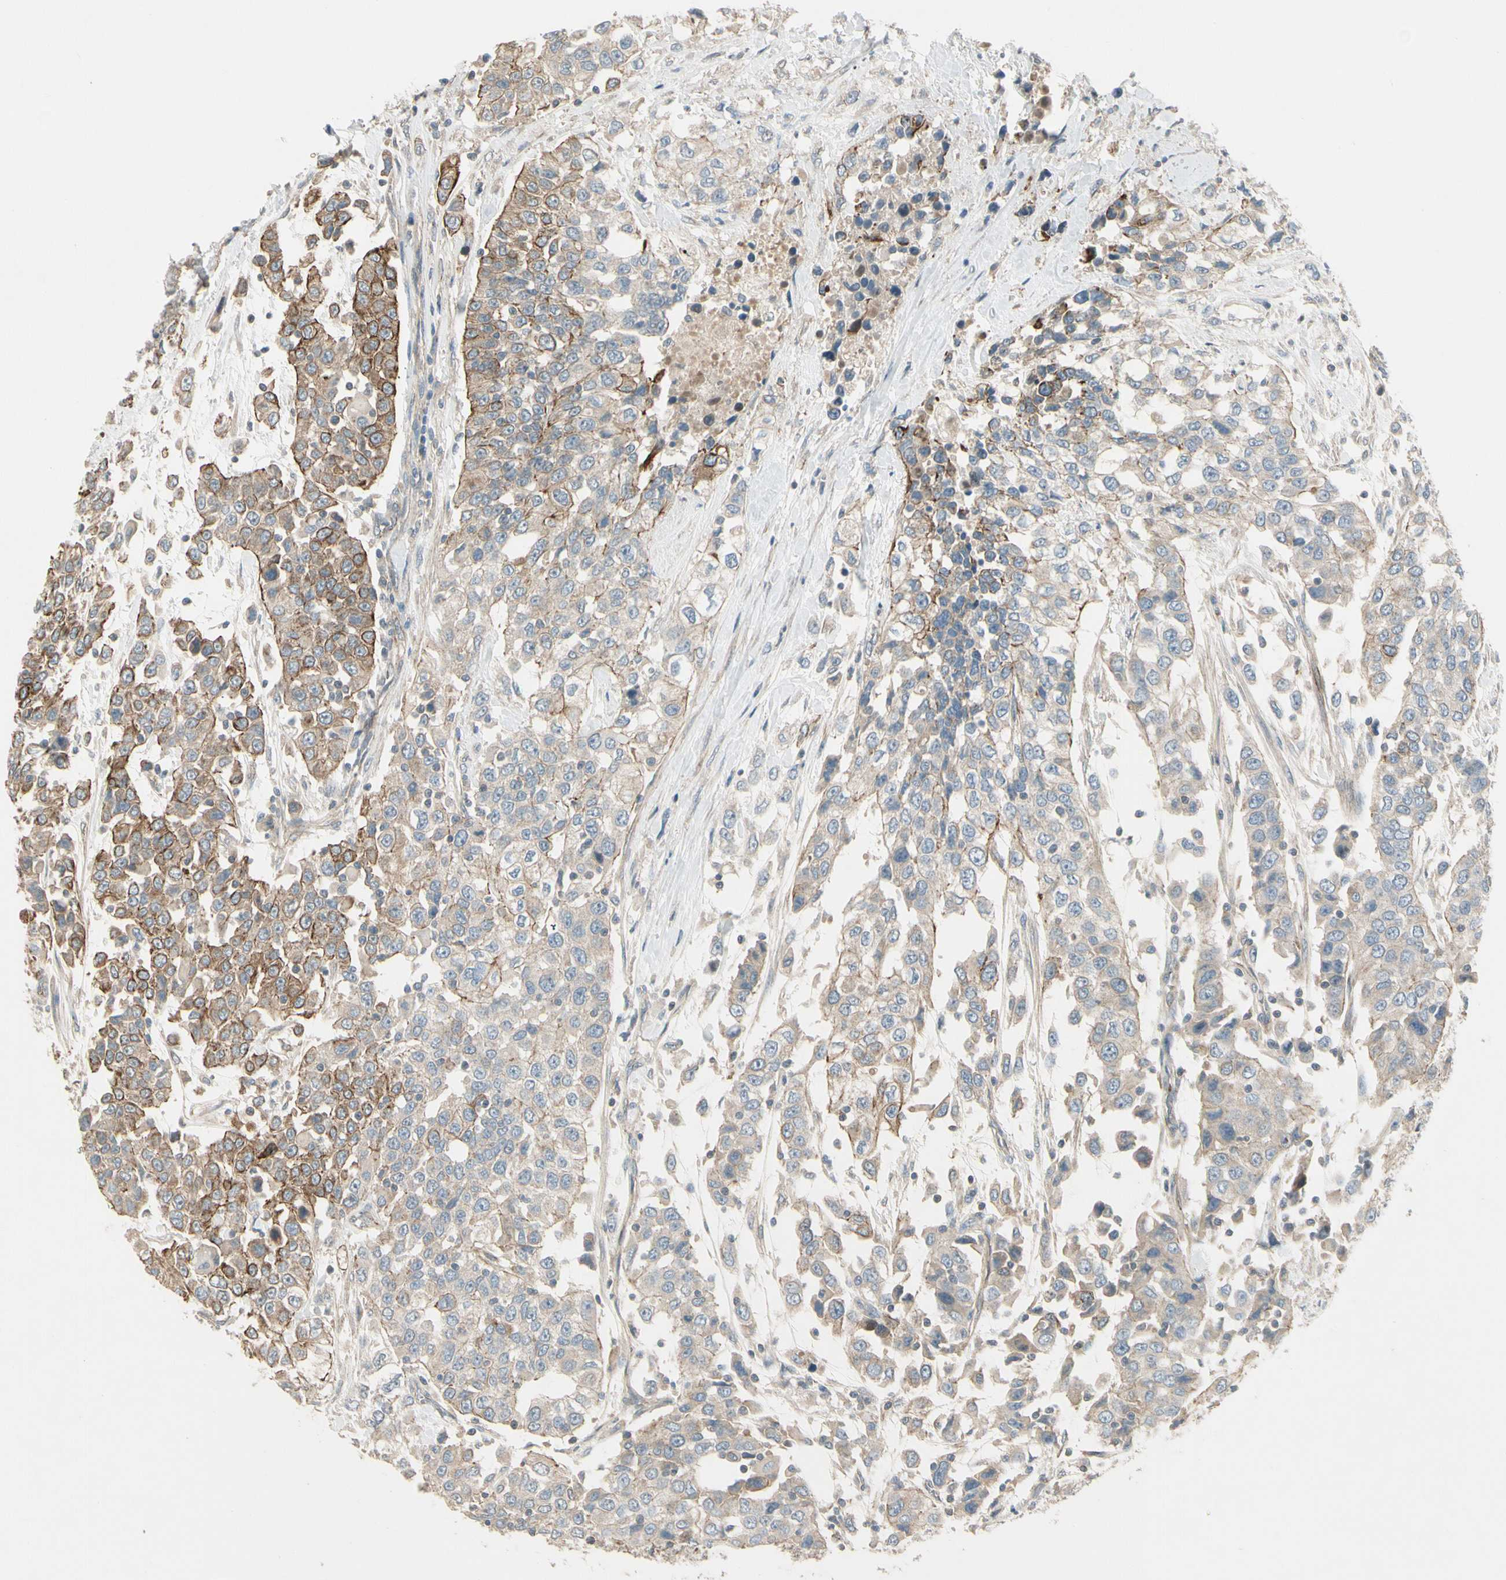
{"staining": {"intensity": "moderate", "quantity": ">75%", "location": "cytoplasmic/membranous"}, "tissue": "urothelial cancer", "cell_type": "Tumor cells", "image_type": "cancer", "snomed": [{"axis": "morphology", "description": "Urothelial carcinoma, High grade"}, {"axis": "topography", "description": "Urinary bladder"}], "caption": "Urothelial carcinoma (high-grade) stained for a protein demonstrates moderate cytoplasmic/membranous positivity in tumor cells.", "gene": "PPP3CB", "patient": {"sex": "female", "age": 80}}